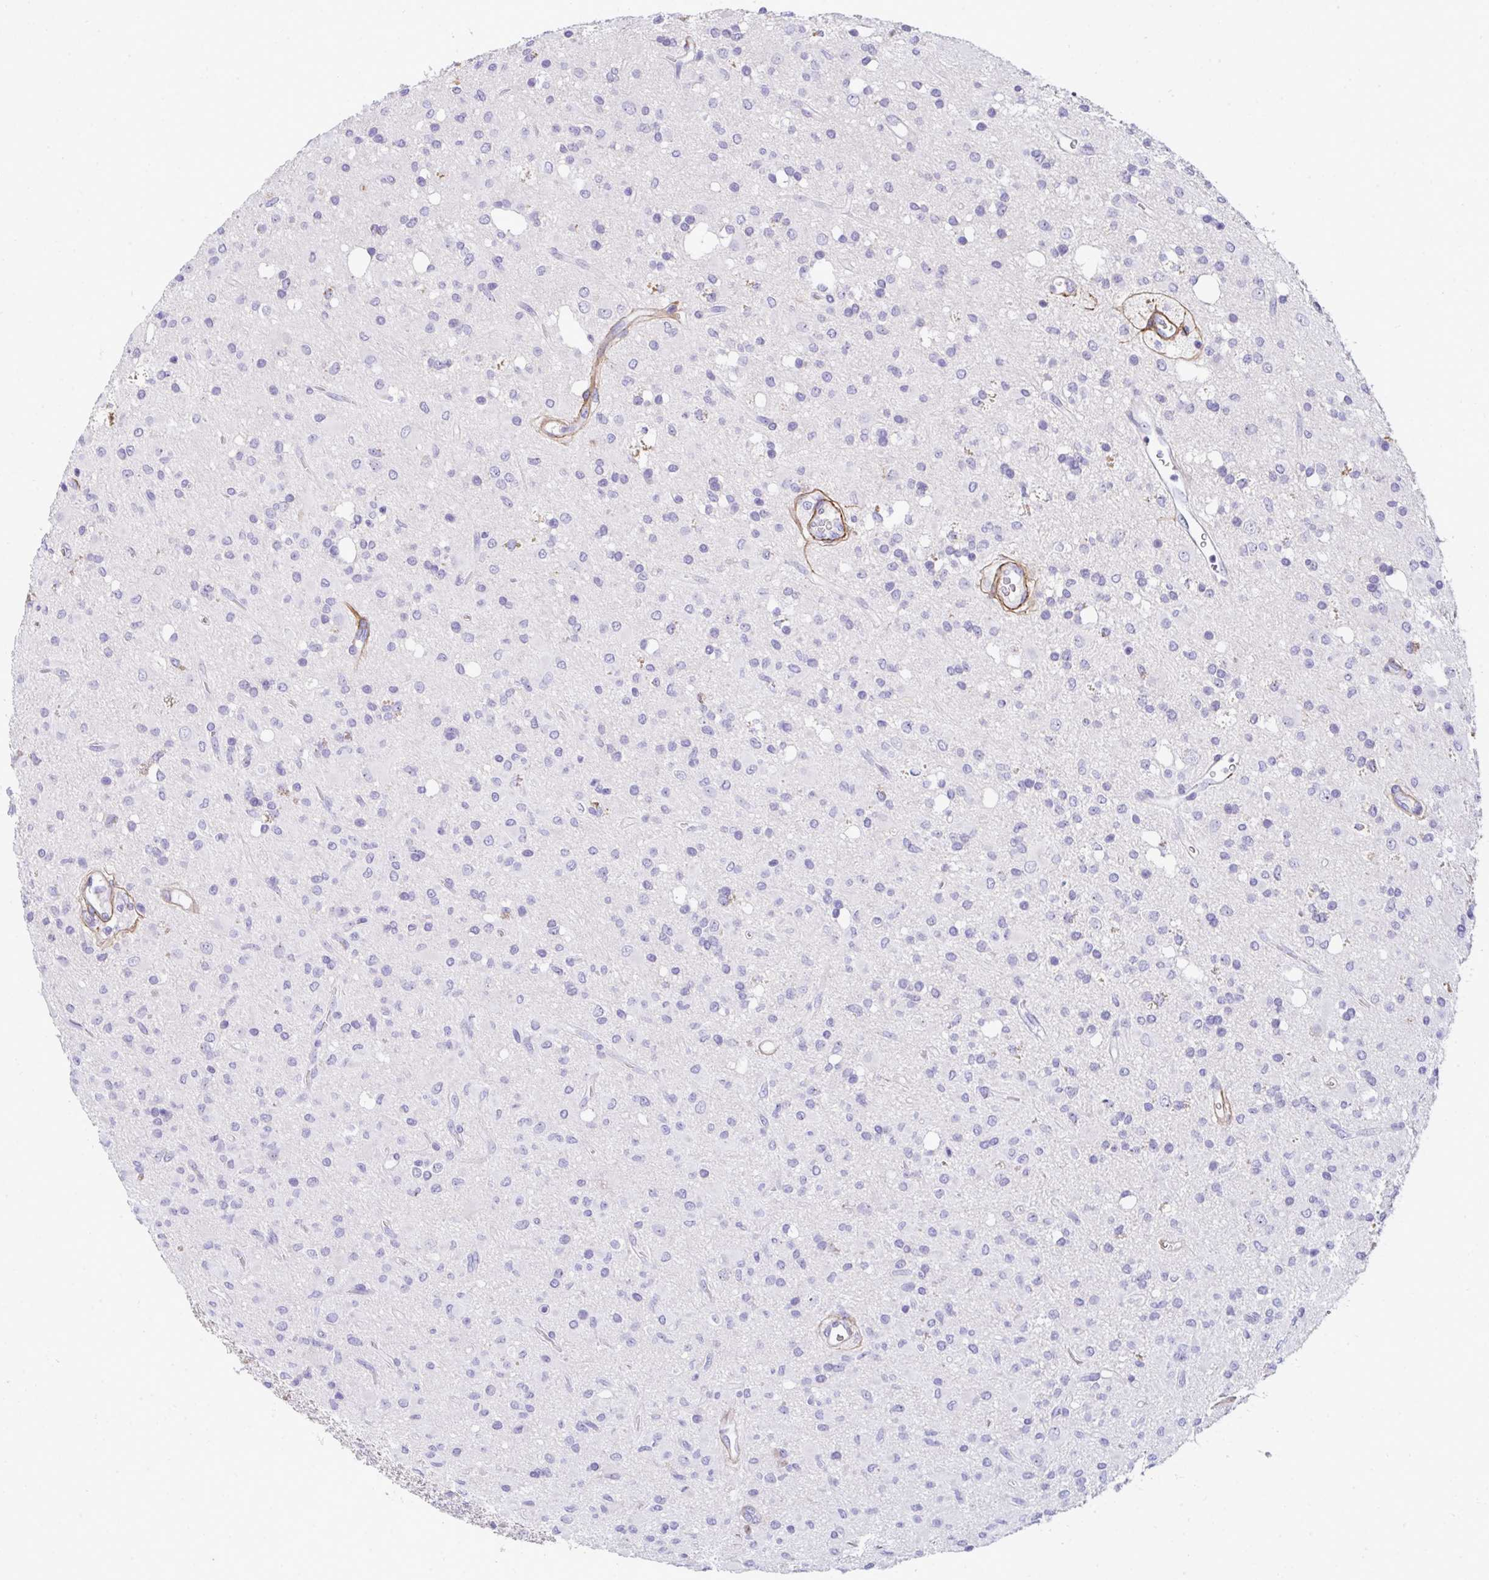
{"staining": {"intensity": "negative", "quantity": "none", "location": "none"}, "tissue": "glioma", "cell_type": "Tumor cells", "image_type": "cancer", "snomed": [{"axis": "morphology", "description": "Glioma, malignant, Low grade"}, {"axis": "topography", "description": "Brain"}], "caption": "IHC of human malignant glioma (low-grade) exhibits no expression in tumor cells.", "gene": "LHFPL6", "patient": {"sex": "female", "age": 33}}